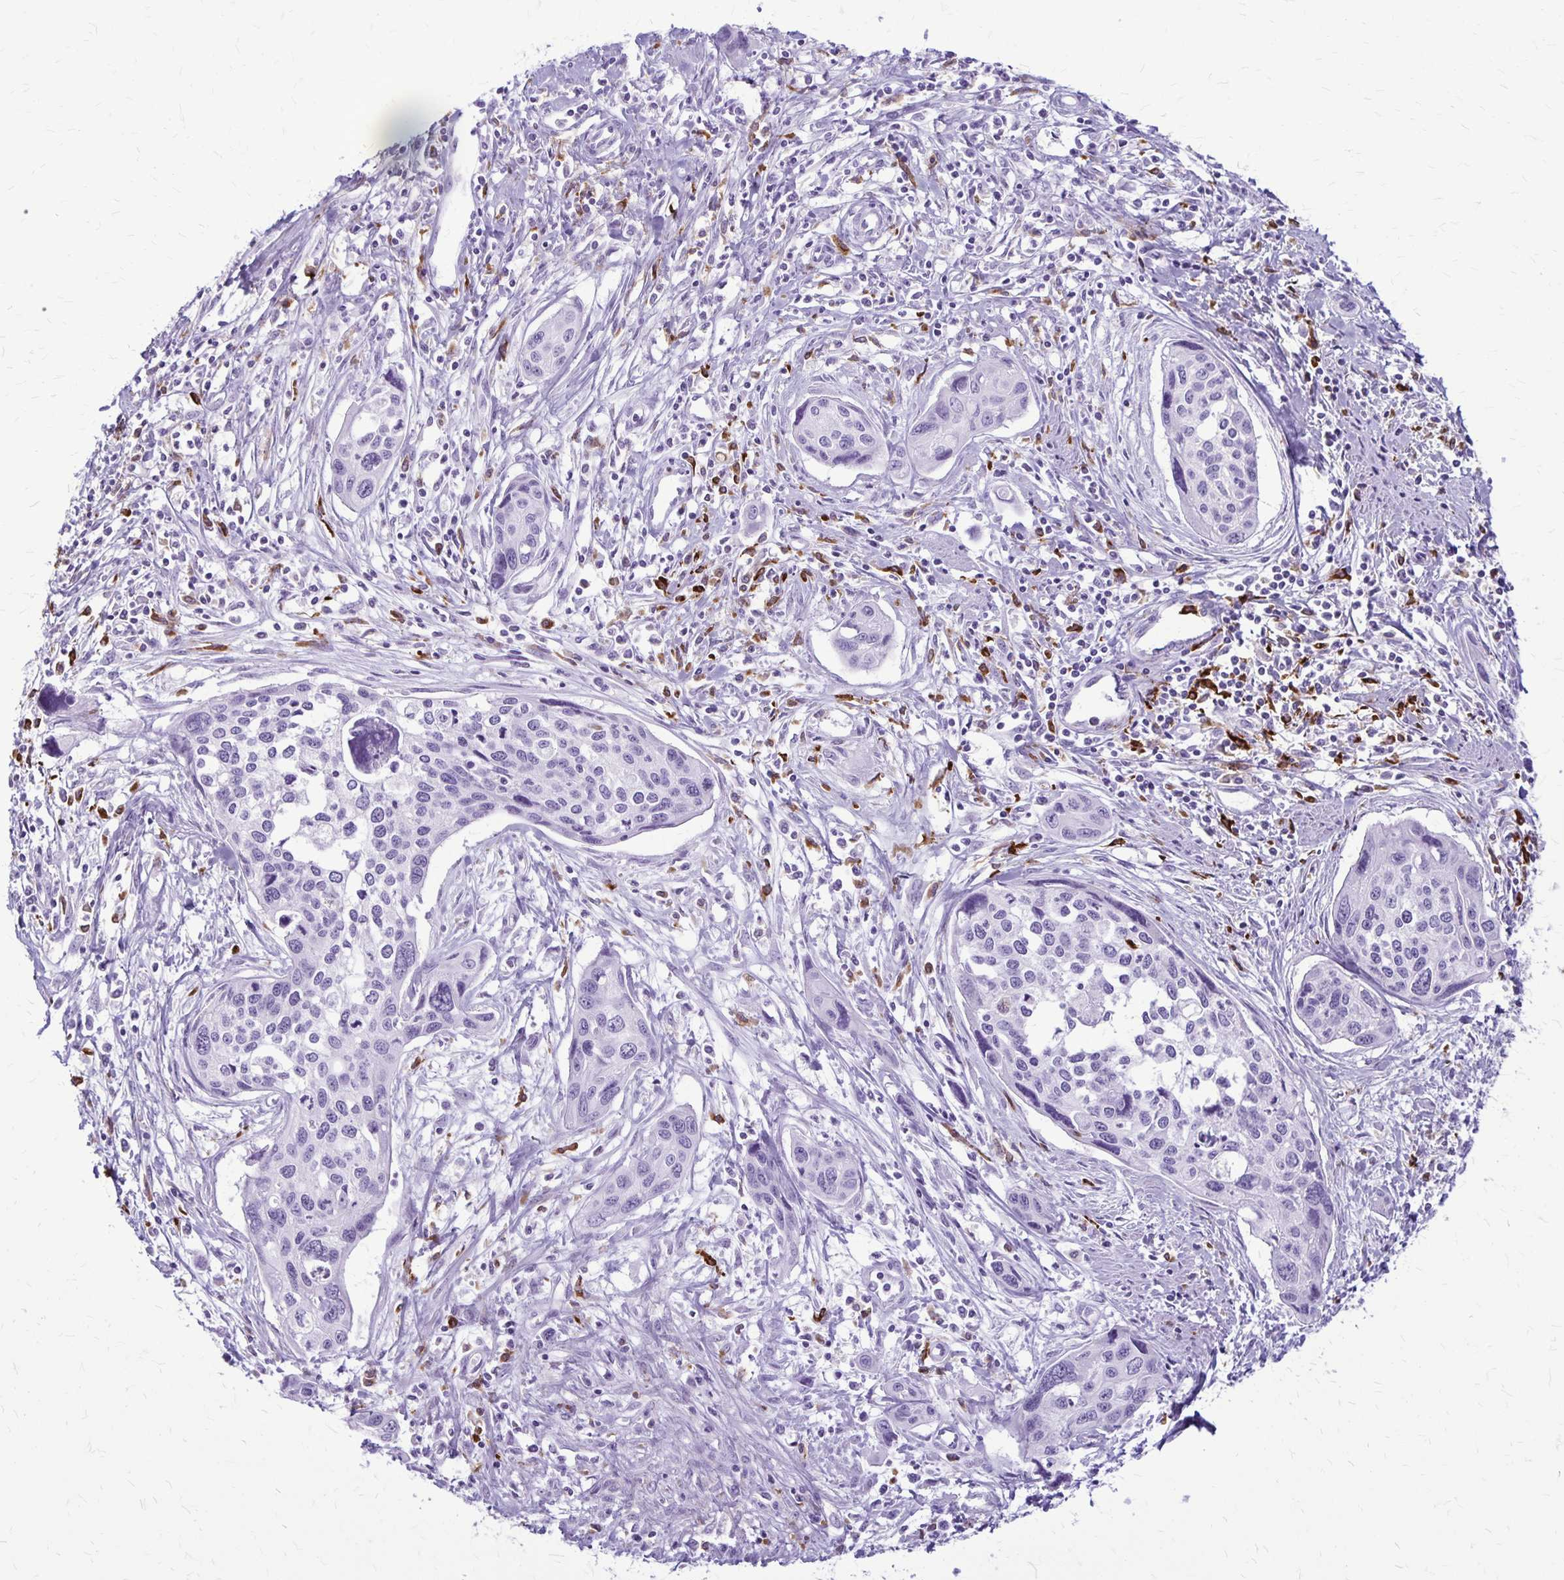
{"staining": {"intensity": "negative", "quantity": "none", "location": "none"}, "tissue": "cervical cancer", "cell_type": "Tumor cells", "image_type": "cancer", "snomed": [{"axis": "morphology", "description": "Squamous cell carcinoma, NOS"}, {"axis": "topography", "description": "Cervix"}], "caption": "Image shows no significant protein staining in tumor cells of cervical squamous cell carcinoma.", "gene": "RTN1", "patient": {"sex": "female", "age": 31}}